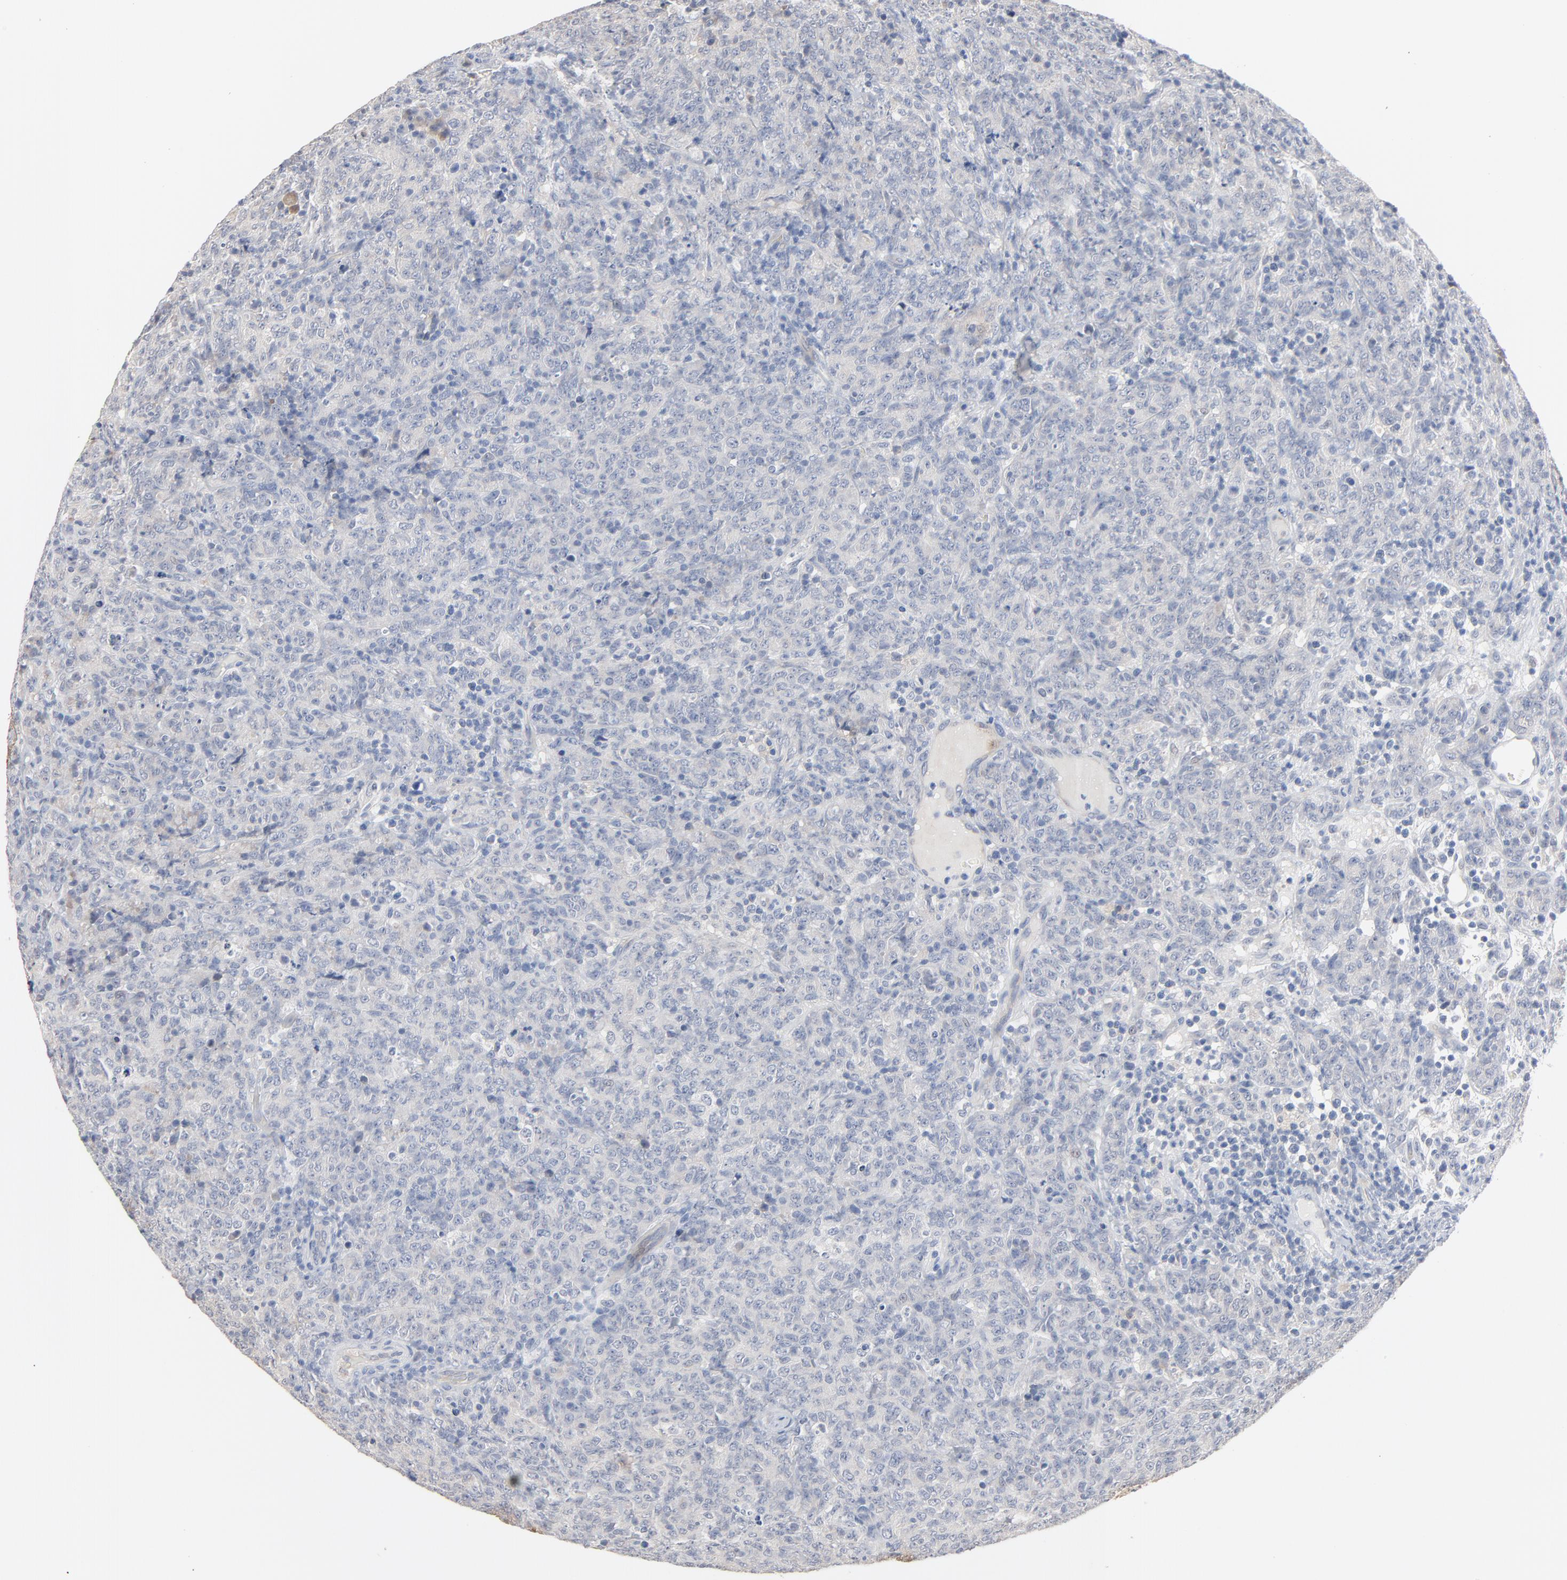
{"staining": {"intensity": "negative", "quantity": "none", "location": "none"}, "tissue": "lymphoma", "cell_type": "Tumor cells", "image_type": "cancer", "snomed": [{"axis": "morphology", "description": "Malignant lymphoma, non-Hodgkin's type, High grade"}, {"axis": "topography", "description": "Tonsil"}], "caption": "Immunohistochemistry image of human lymphoma stained for a protein (brown), which exhibits no staining in tumor cells. Brightfield microscopy of immunohistochemistry (IHC) stained with DAB (3,3'-diaminobenzidine) (brown) and hematoxylin (blue), captured at high magnification.", "gene": "EPCAM", "patient": {"sex": "female", "age": 36}}